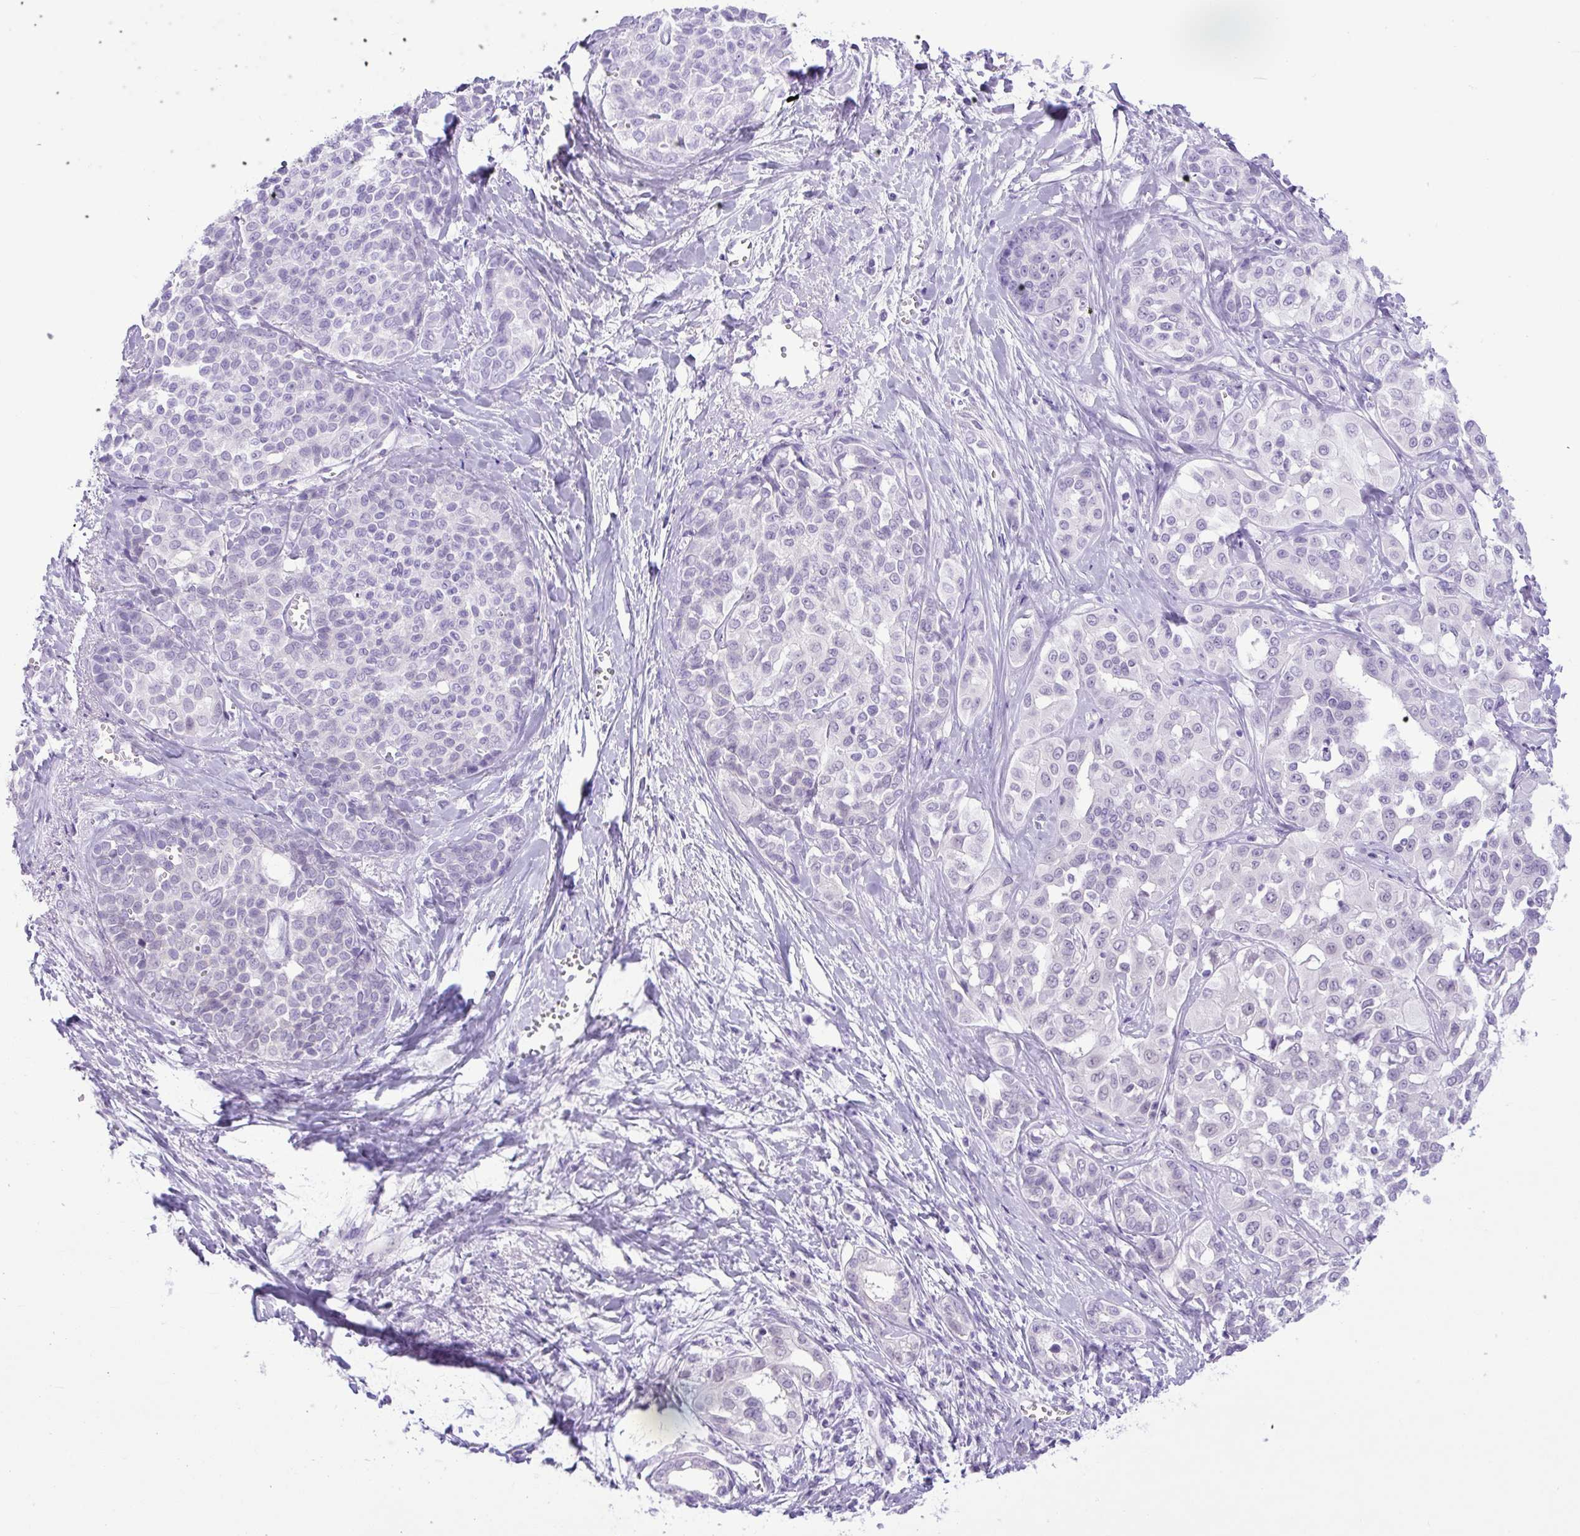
{"staining": {"intensity": "negative", "quantity": "none", "location": "none"}, "tissue": "liver cancer", "cell_type": "Tumor cells", "image_type": "cancer", "snomed": [{"axis": "morphology", "description": "Cholangiocarcinoma"}, {"axis": "topography", "description": "Liver"}], "caption": "High power microscopy image of an IHC image of liver cholangiocarcinoma, revealing no significant staining in tumor cells.", "gene": "KPNA1", "patient": {"sex": "female", "age": 77}}